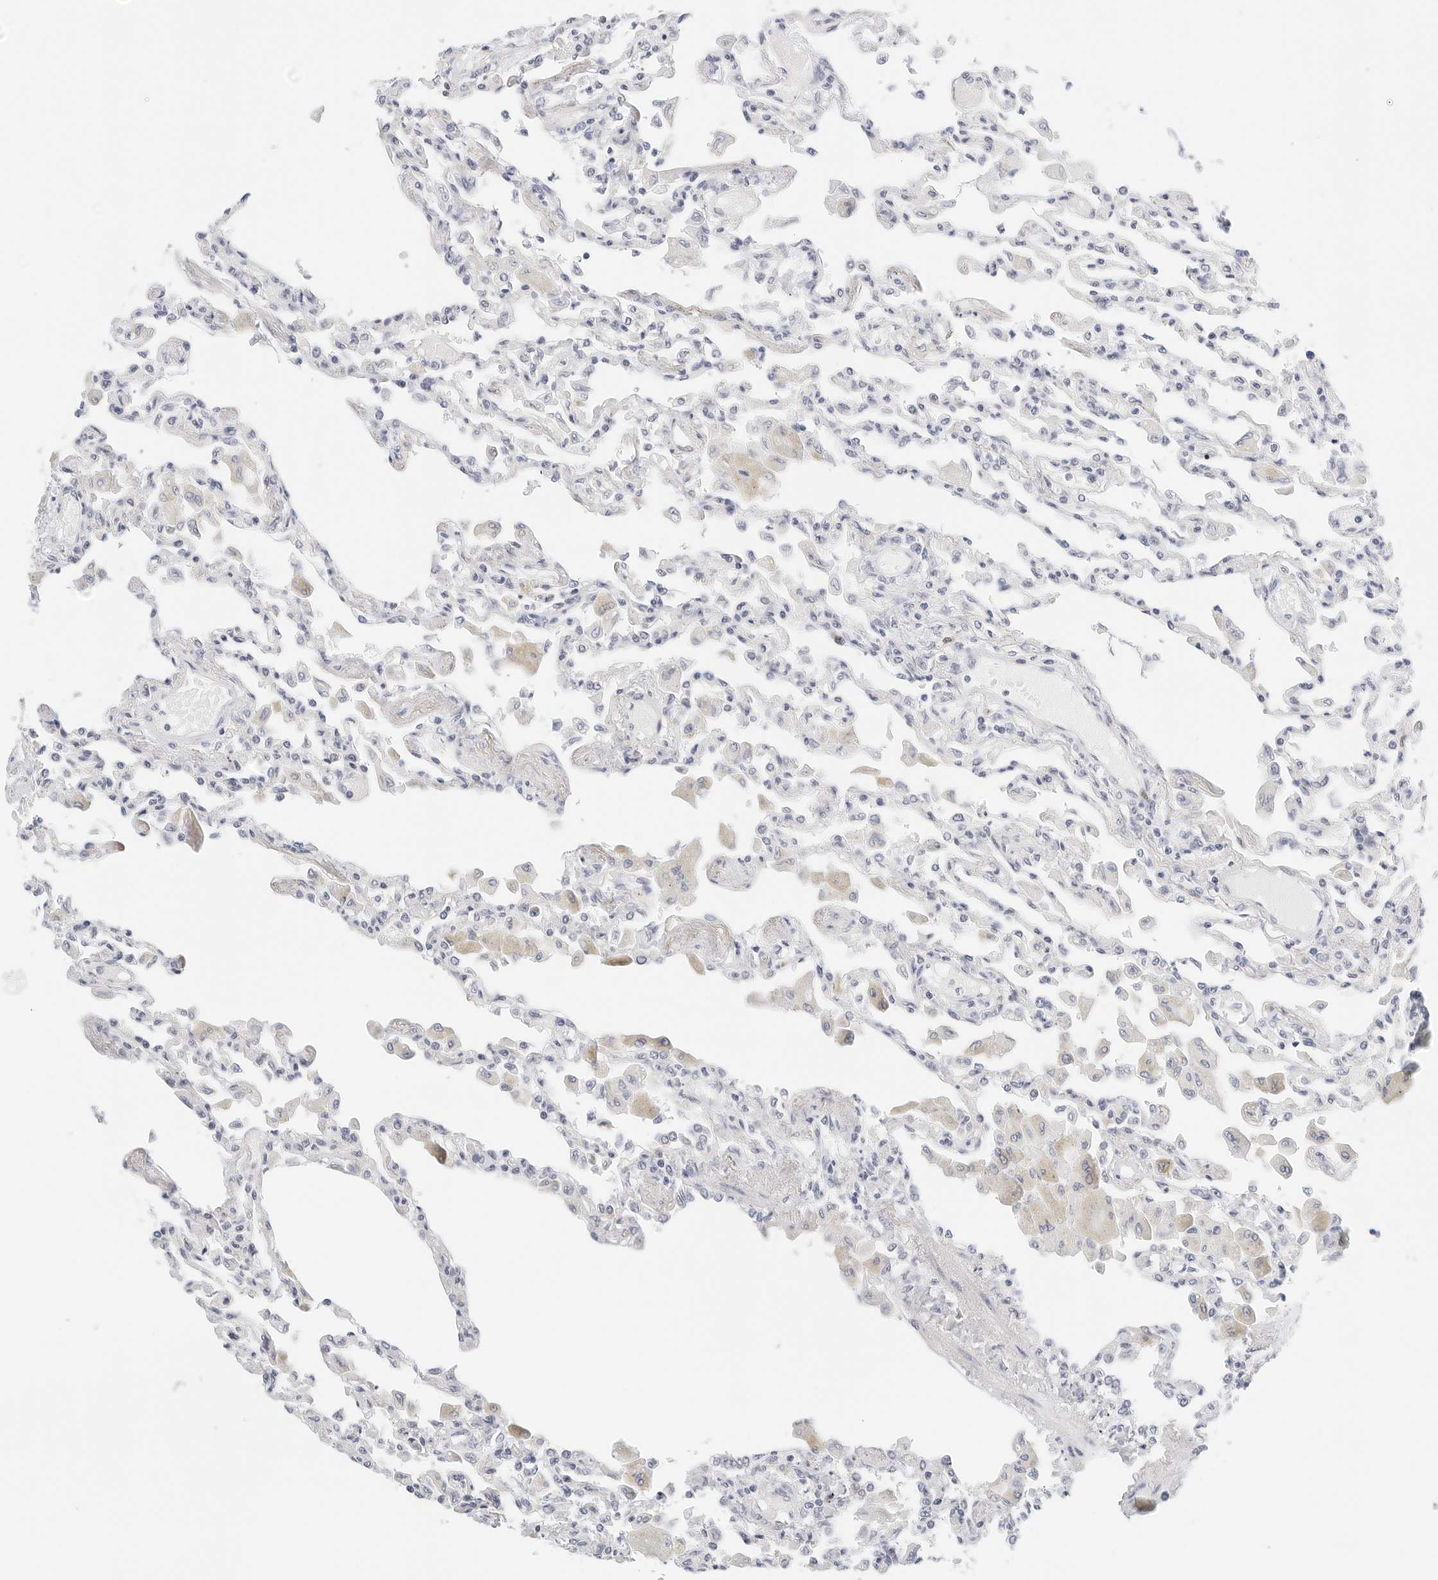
{"staining": {"intensity": "weak", "quantity": "<25%", "location": "nuclear"}, "tissue": "lung", "cell_type": "Alveolar cells", "image_type": "normal", "snomed": [{"axis": "morphology", "description": "Normal tissue, NOS"}, {"axis": "topography", "description": "Bronchus"}, {"axis": "topography", "description": "Lung"}], "caption": "IHC histopathology image of normal lung: lung stained with DAB reveals no significant protein expression in alveolar cells.", "gene": "CD22", "patient": {"sex": "female", "age": 49}}